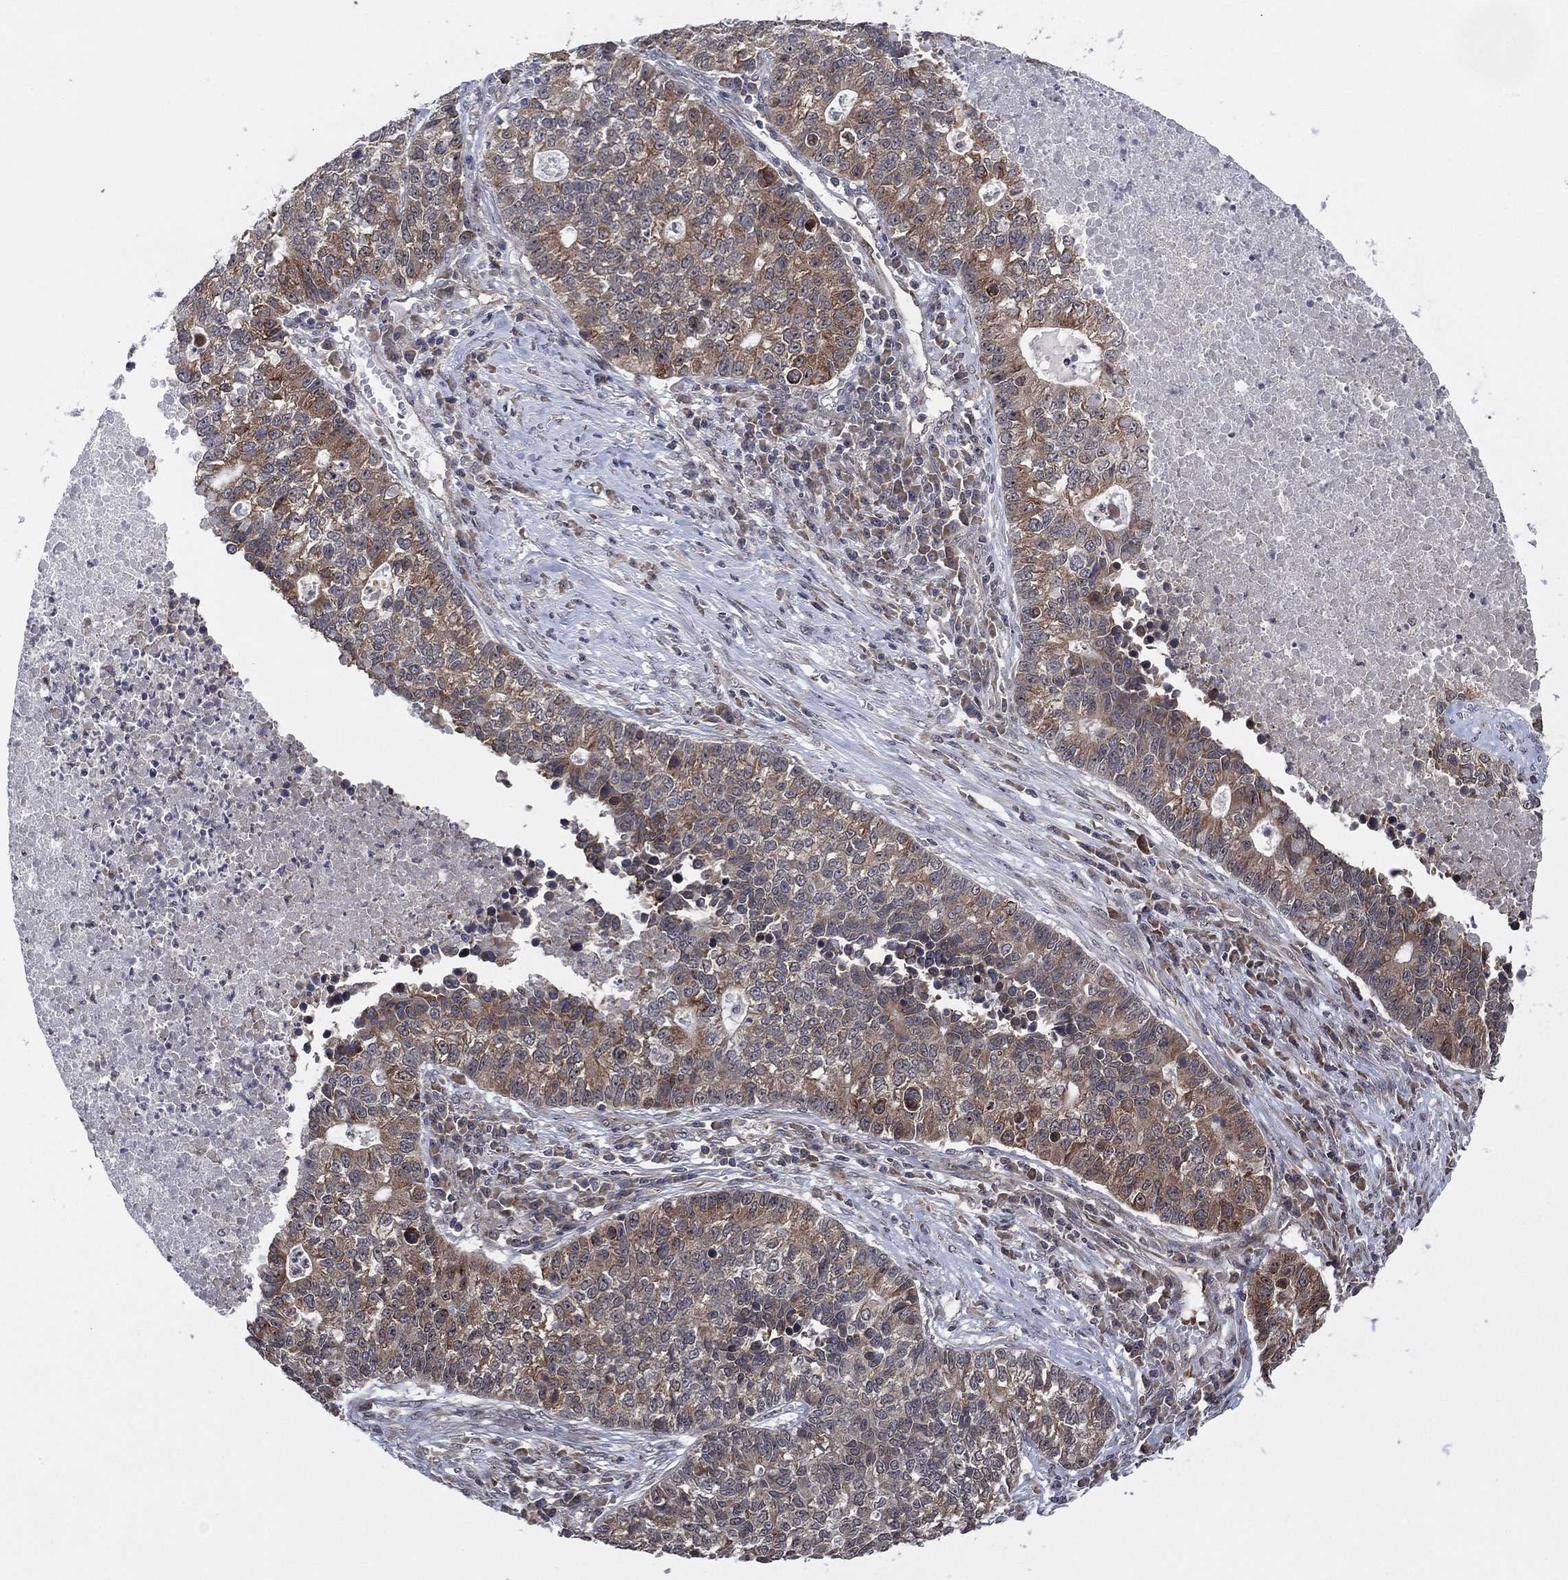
{"staining": {"intensity": "weak", "quantity": "25%-75%", "location": "cytoplasmic/membranous"}, "tissue": "lung cancer", "cell_type": "Tumor cells", "image_type": "cancer", "snomed": [{"axis": "morphology", "description": "Adenocarcinoma, NOS"}, {"axis": "topography", "description": "Lung"}], "caption": "About 25%-75% of tumor cells in human lung cancer demonstrate weak cytoplasmic/membranous protein staining as visualized by brown immunohistochemical staining.", "gene": "TMCO1", "patient": {"sex": "male", "age": 57}}